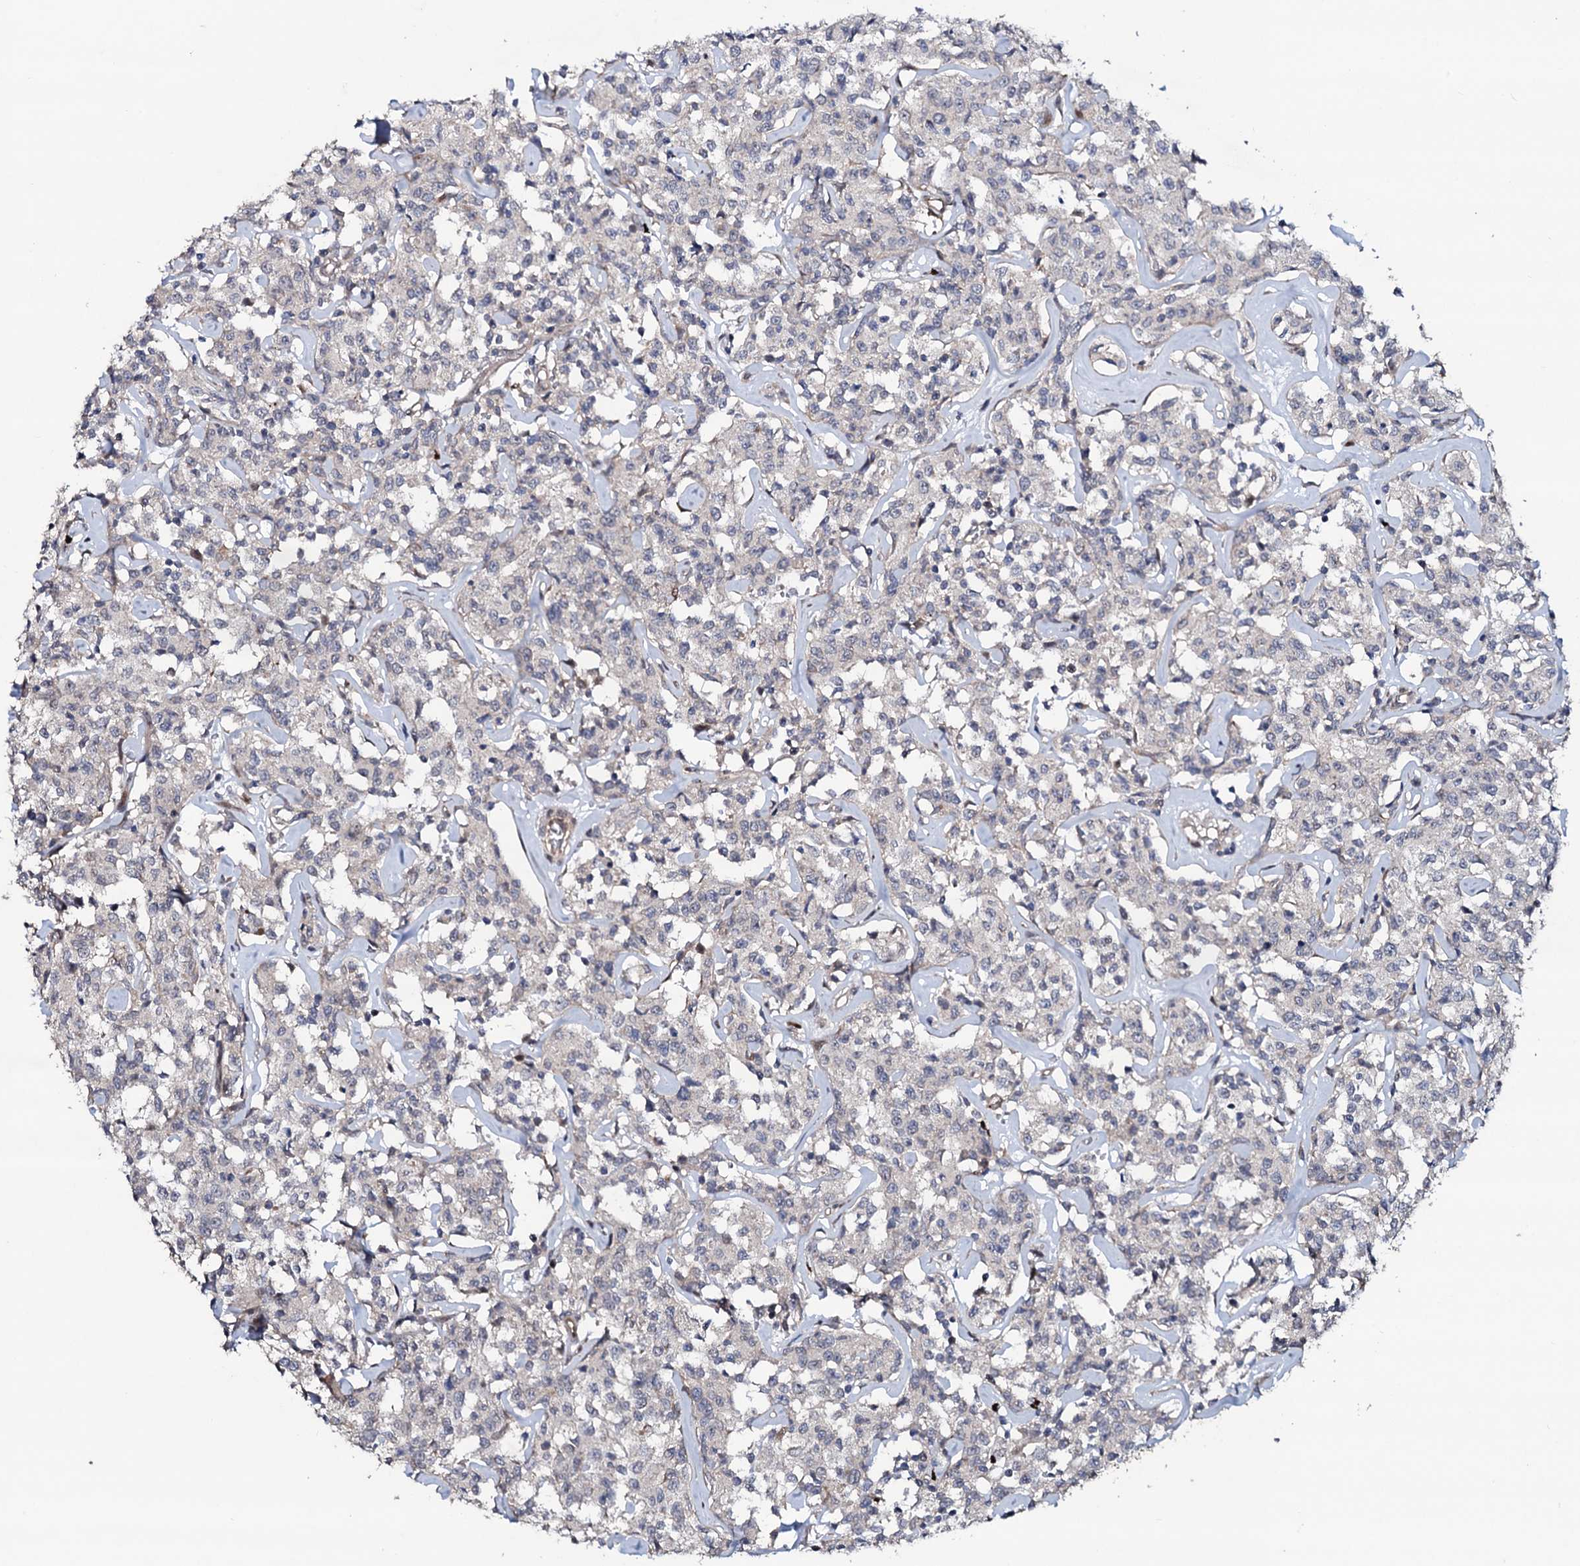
{"staining": {"intensity": "negative", "quantity": "none", "location": "none"}, "tissue": "lymphoma", "cell_type": "Tumor cells", "image_type": "cancer", "snomed": [{"axis": "morphology", "description": "Malignant lymphoma, non-Hodgkin's type, Low grade"}, {"axis": "topography", "description": "Small intestine"}], "caption": "The image demonstrates no staining of tumor cells in lymphoma.", "gene": "COG6", "patient": {"sex": "female", "age": 59}}